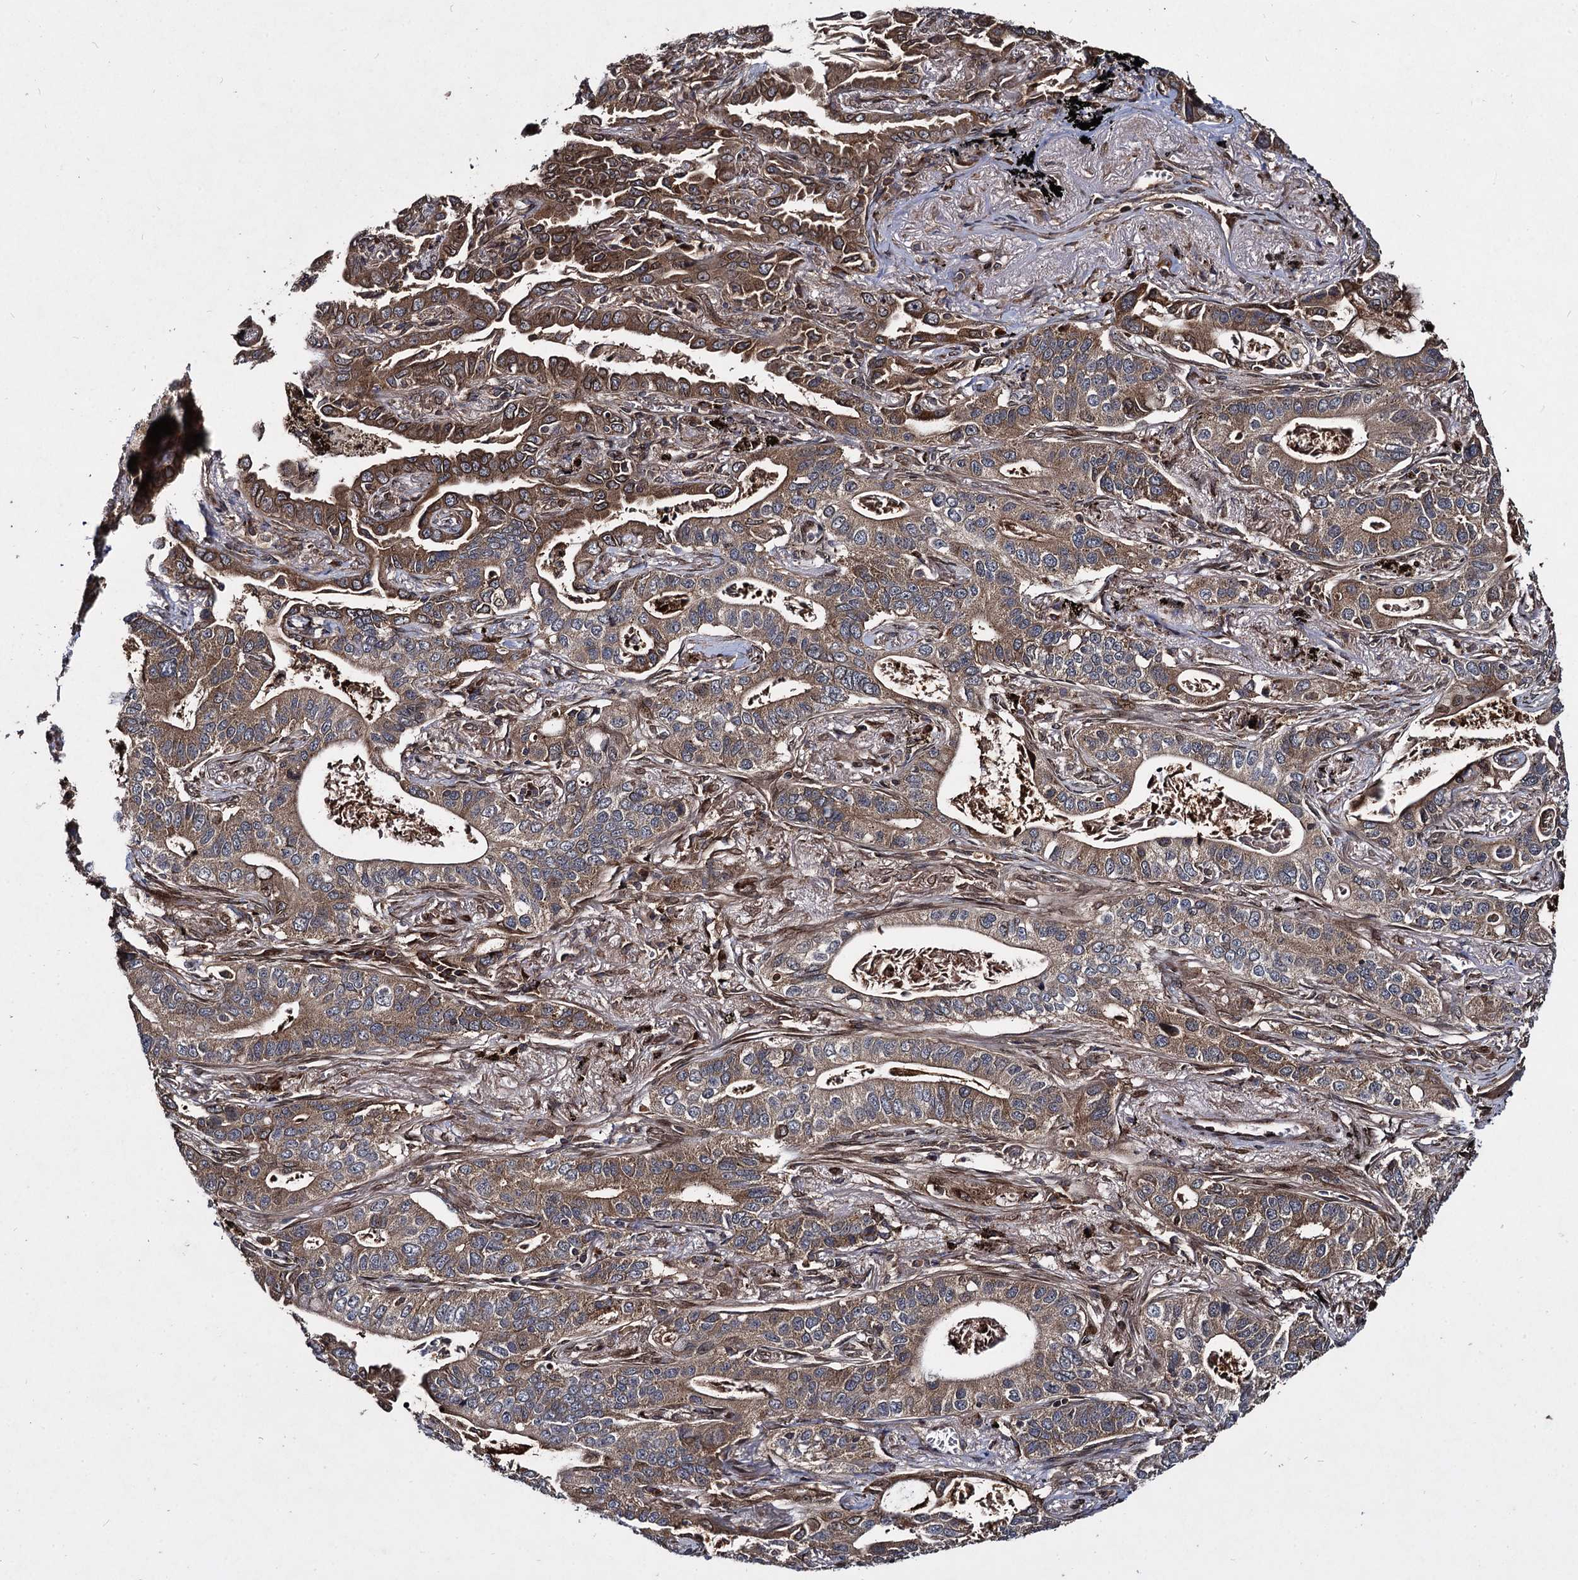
{"staining": {"intensity": "strong", "quantity": ">75%", "location": "cytoplasmic/membranous,nuclear"}, "tissue": "lung cancer", "cell_type": "Tumor cells", "image_type": "cancer", "snomed": [{"axis": "morphology", "description": "Adenocarcinoma, NOS"}, {"axis": "topography", "description": "Lung"}], "caption": "Human lung adenocarcinoma stained with a brown dye demonstrates strong cytoplasmic/membranous and nuclear positive expression in approximately >75% of tumor cells.", "gene": "DCP1B", "patient": {"sex": "male", "age": 67}}